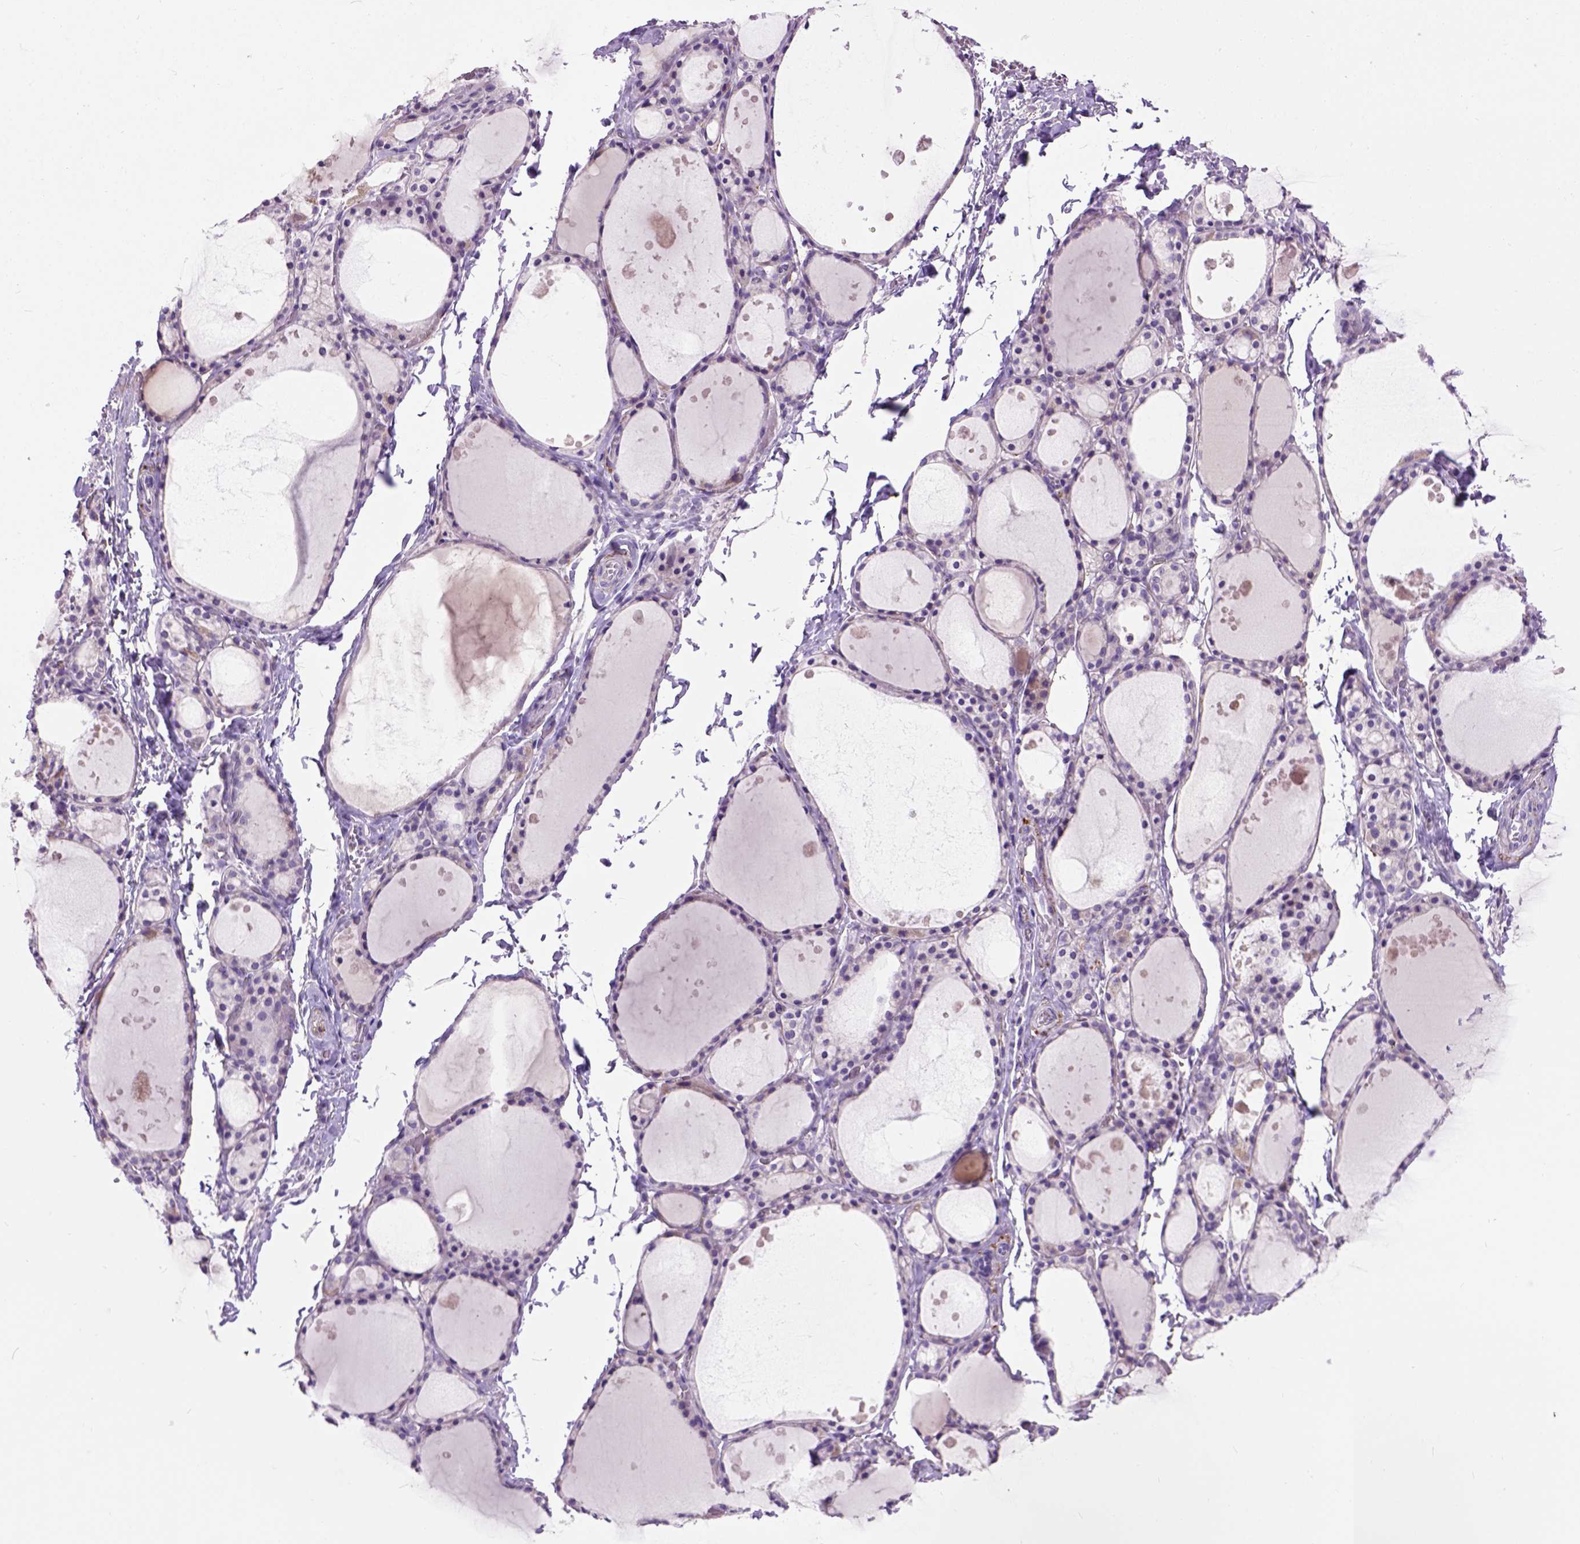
{"staining": {"intensity": "negative", "quantity": "none", "location": "none"}, "tissue": "thyroid gland", "cell_type": "Glandular cells", "image_type": "normal", "snomed": [{"axis": "morphology", "description": "Normal tissue, NOS"}, {"axis": "topography", "description": "Thyroid gland"}], "caption": "Immunohistochemistry photomicrograph of unremarkable thyroid gland: thyroid gland stained with DAB reveals no significant protein expression in glandular cells.", "gene": "MAPT", "patient": {"sex": "male", "age": 68}}